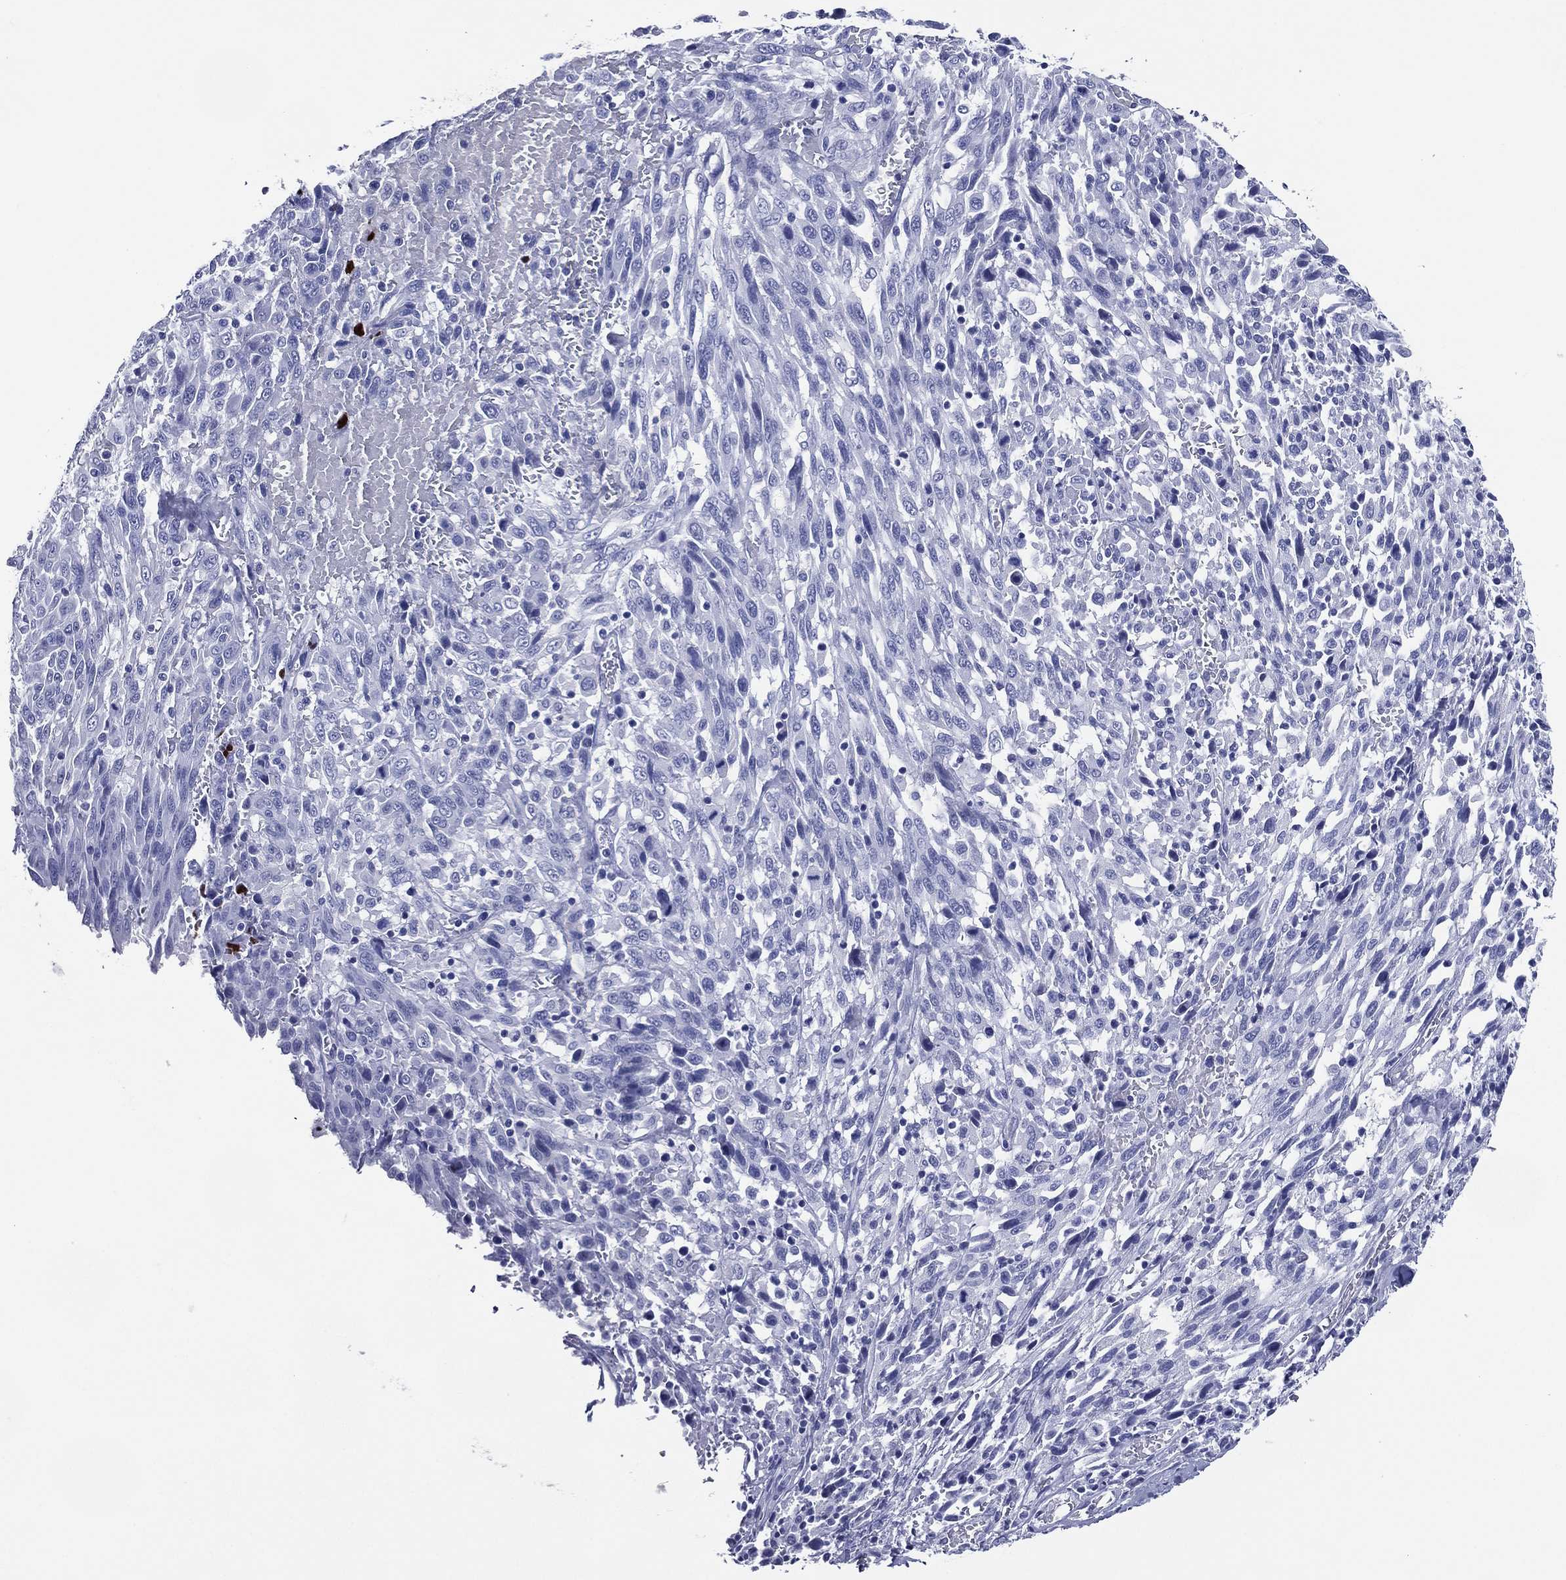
{"staining": {"intensity": "negative", "quantity": "none", "location": "none"}, "tissue": "melanoma", "cell_type": "Tumor cells", "image_type": "cancer", "snomed": [{"axis": "morphology", "description": "Malignant melanoma, NOS"}, {"axis": "topography", "description": "Skin"}], "caption": "This is a histopathology image of immunohistochemistry staining of melanoma, which shows no staining in tumor cells.", "gene": "ACE2", "patient": {"sex": "female", "age": 91}}